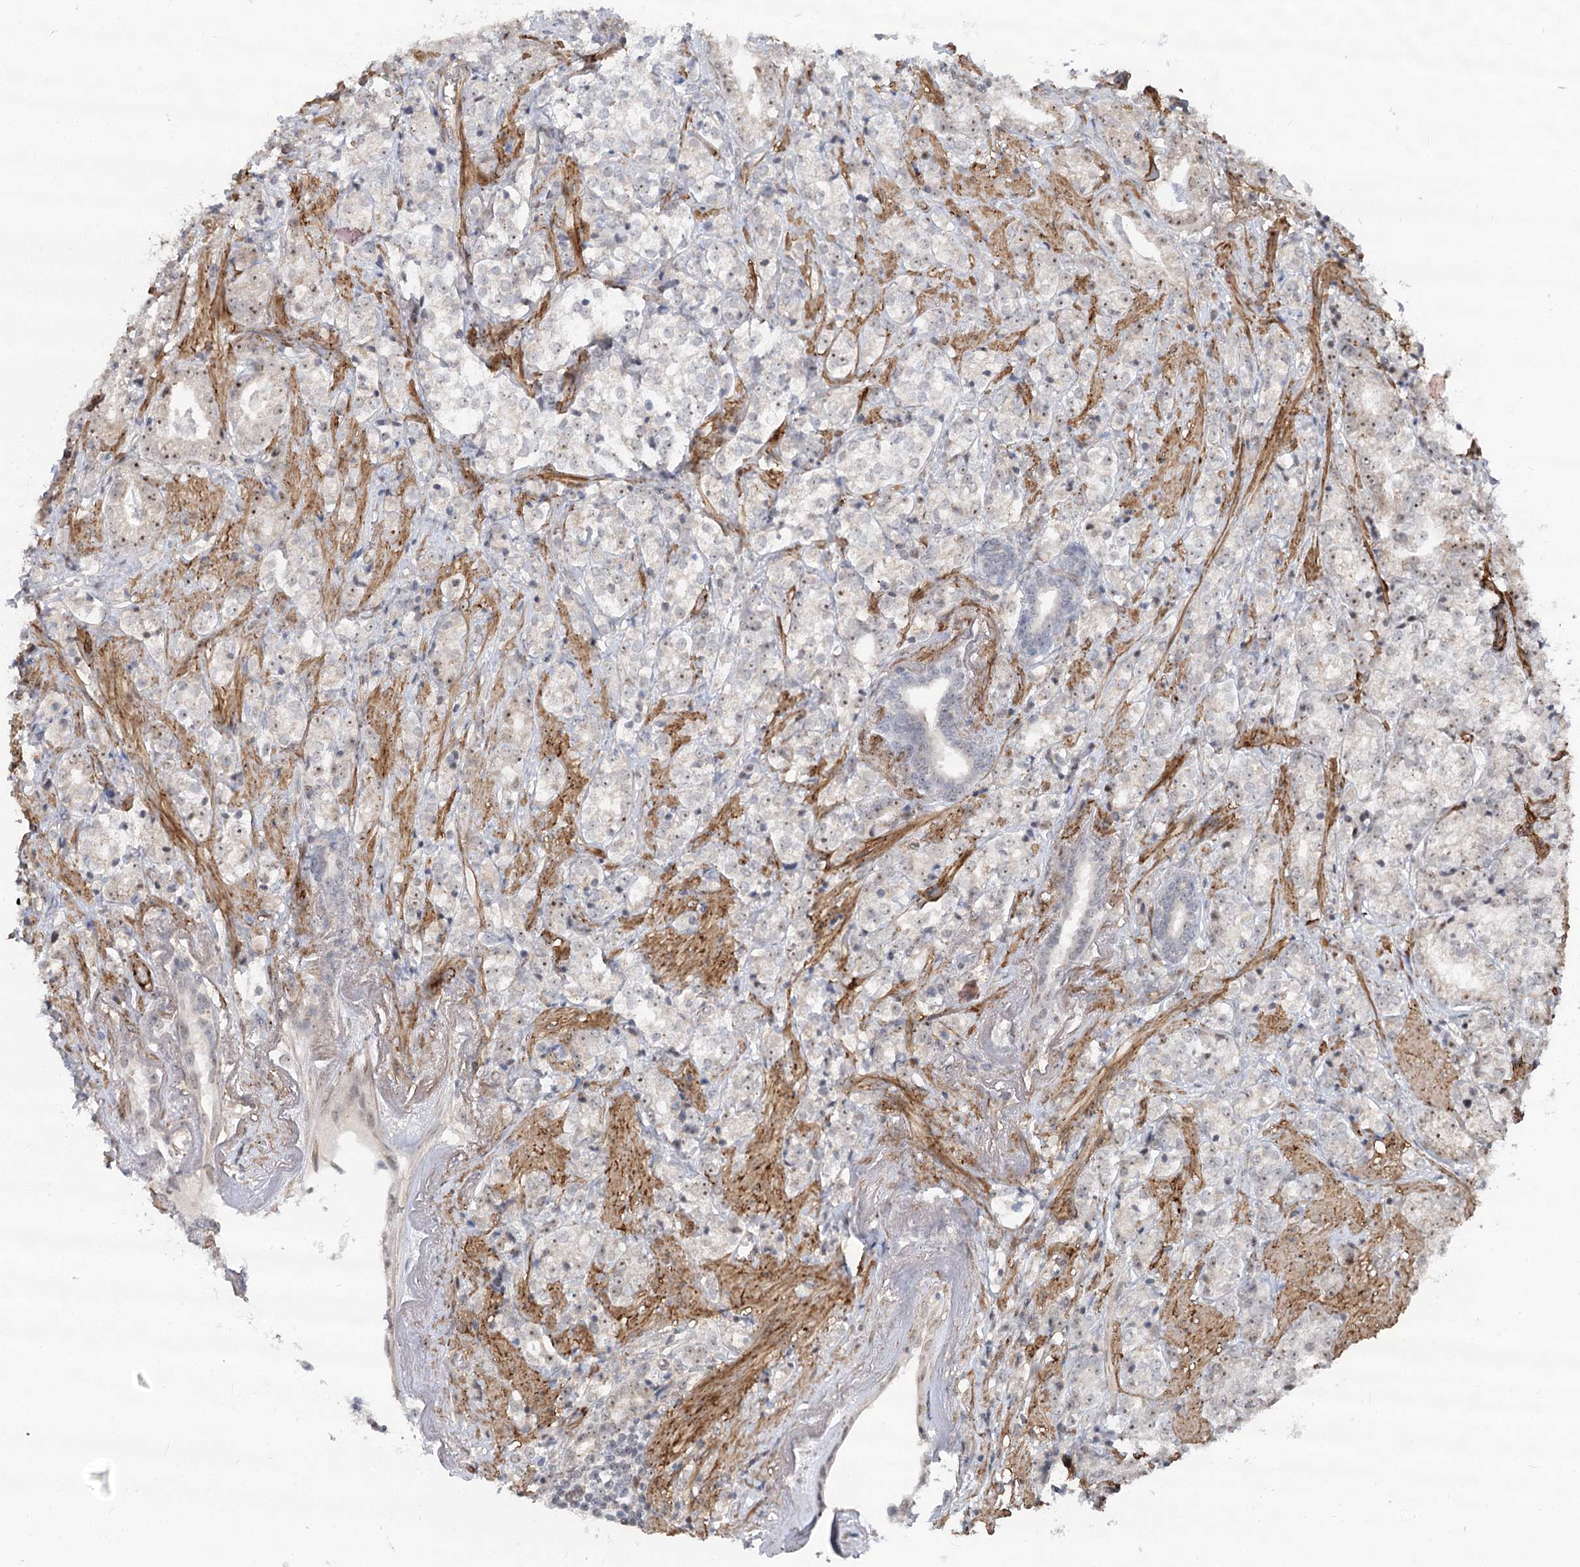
{"staining": {"intensity": "moderate", "quantity": "<25%", "location": "nuclear"}, "tissue": "prostate cancer", "cell_type": "Tumor cells", "image_type": "cancer", "snomed": [{"axis": "morphology", "description": "Adenocarcinoma, High grade"}, {"axis": "topography", "description": "Prostate"}], "caption": "There is low levels of moderate nuclear expression in tumor cells of prostate cancer (adenocarcinoma (high-grade)), as demonstrated by immunohistochemical staining (brown color).", "gene": "GNL3L", "patient": {"sex": "male", "age": 69}}